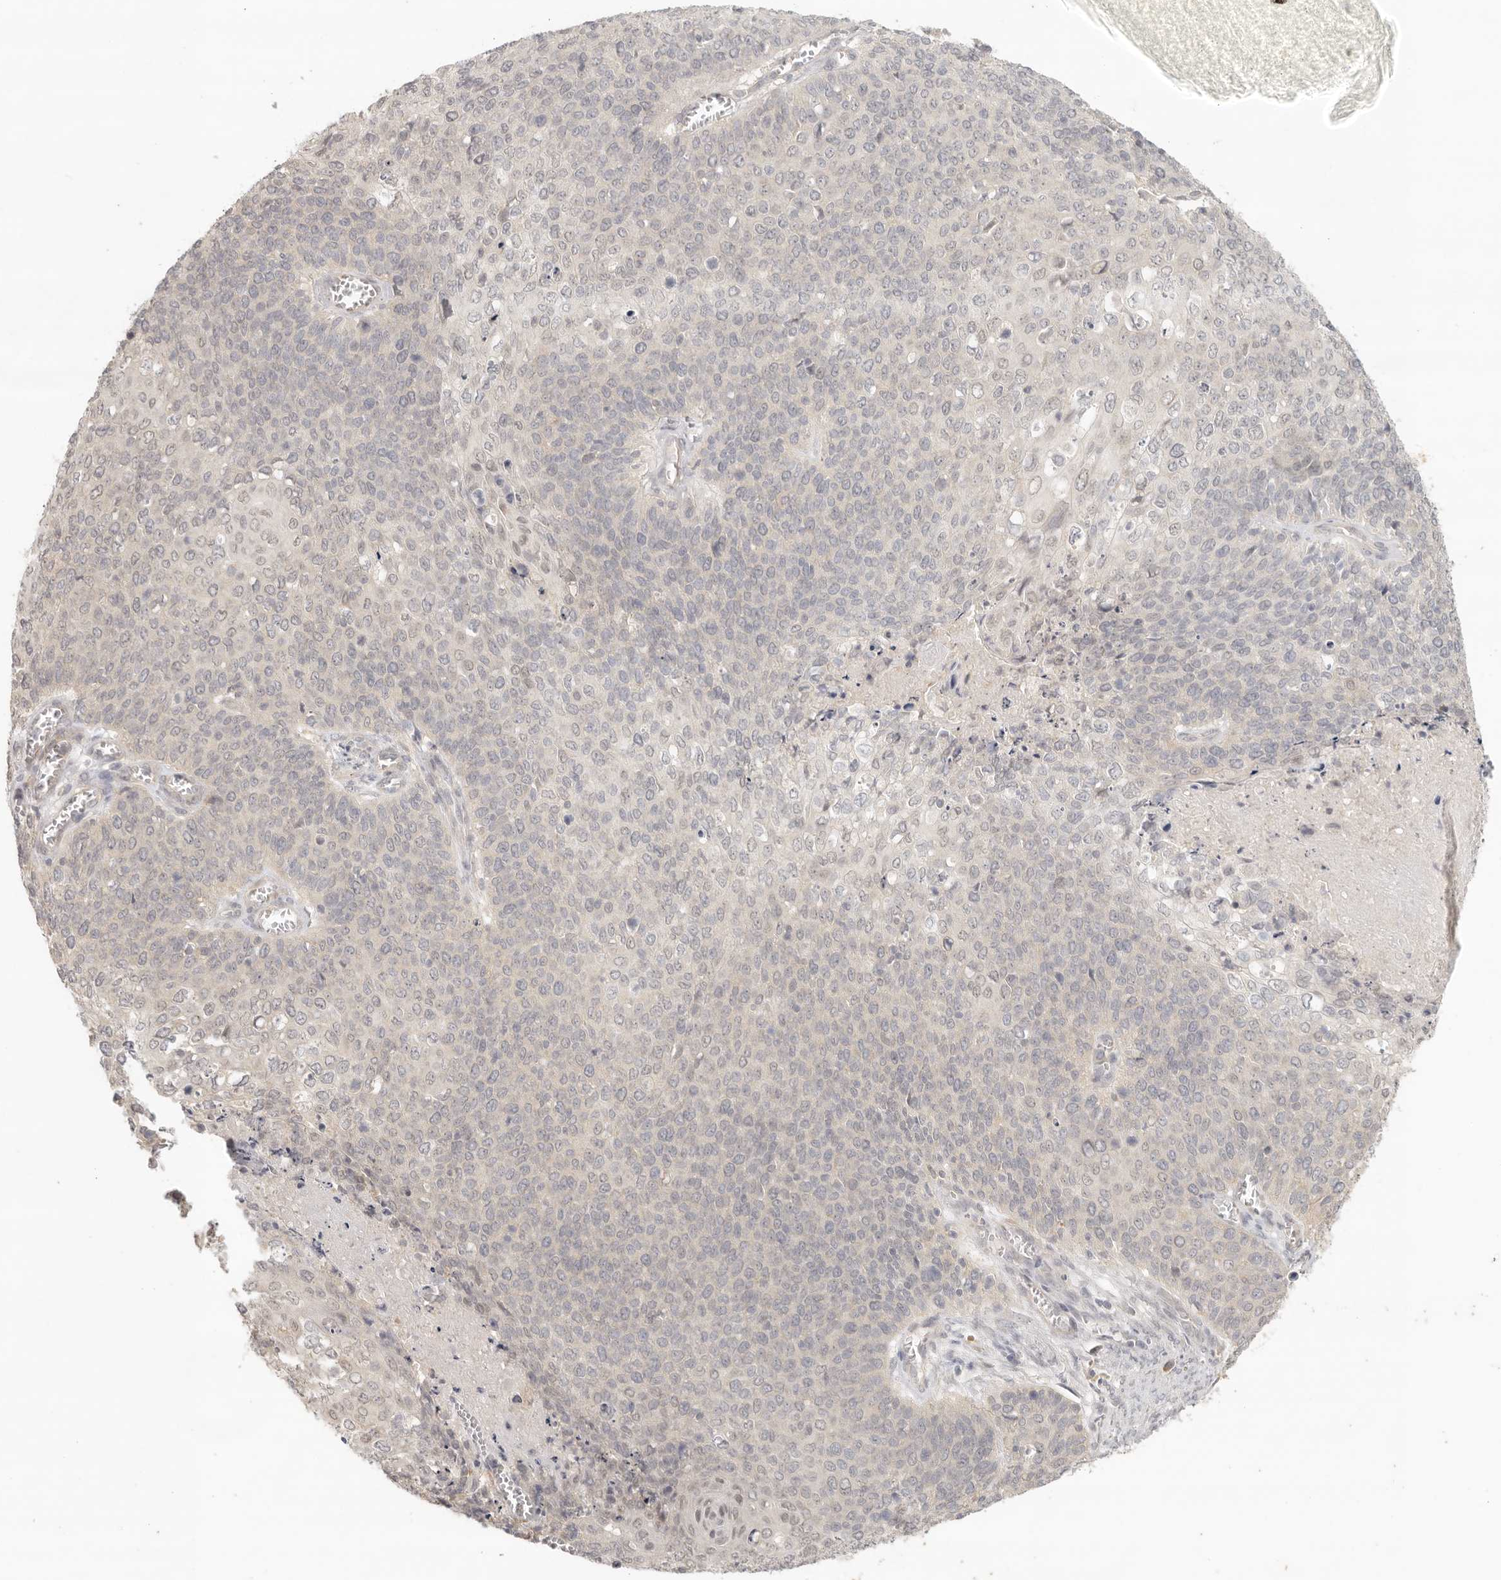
{"staining": {"intensity": "negative", "quantity": "none", "location": "none"}, "tissue": "cervical cancer", "cell_type": "Tumor cells", "image_type": "cancer", "snomed": [{"axis": "morphology", "description": "Squamous cell carcinoma, NOS"}, {"axis": "topography", "description": "Cervix"}], "caption": "Immunohistochemical staining of cervical cancer (squamous cell carcinoma) reveals no significant expression in tumor cells. Nuclei are stained in blue.", "gene": "AHDC1", "patient": {"sex": "female", "age": 39}}